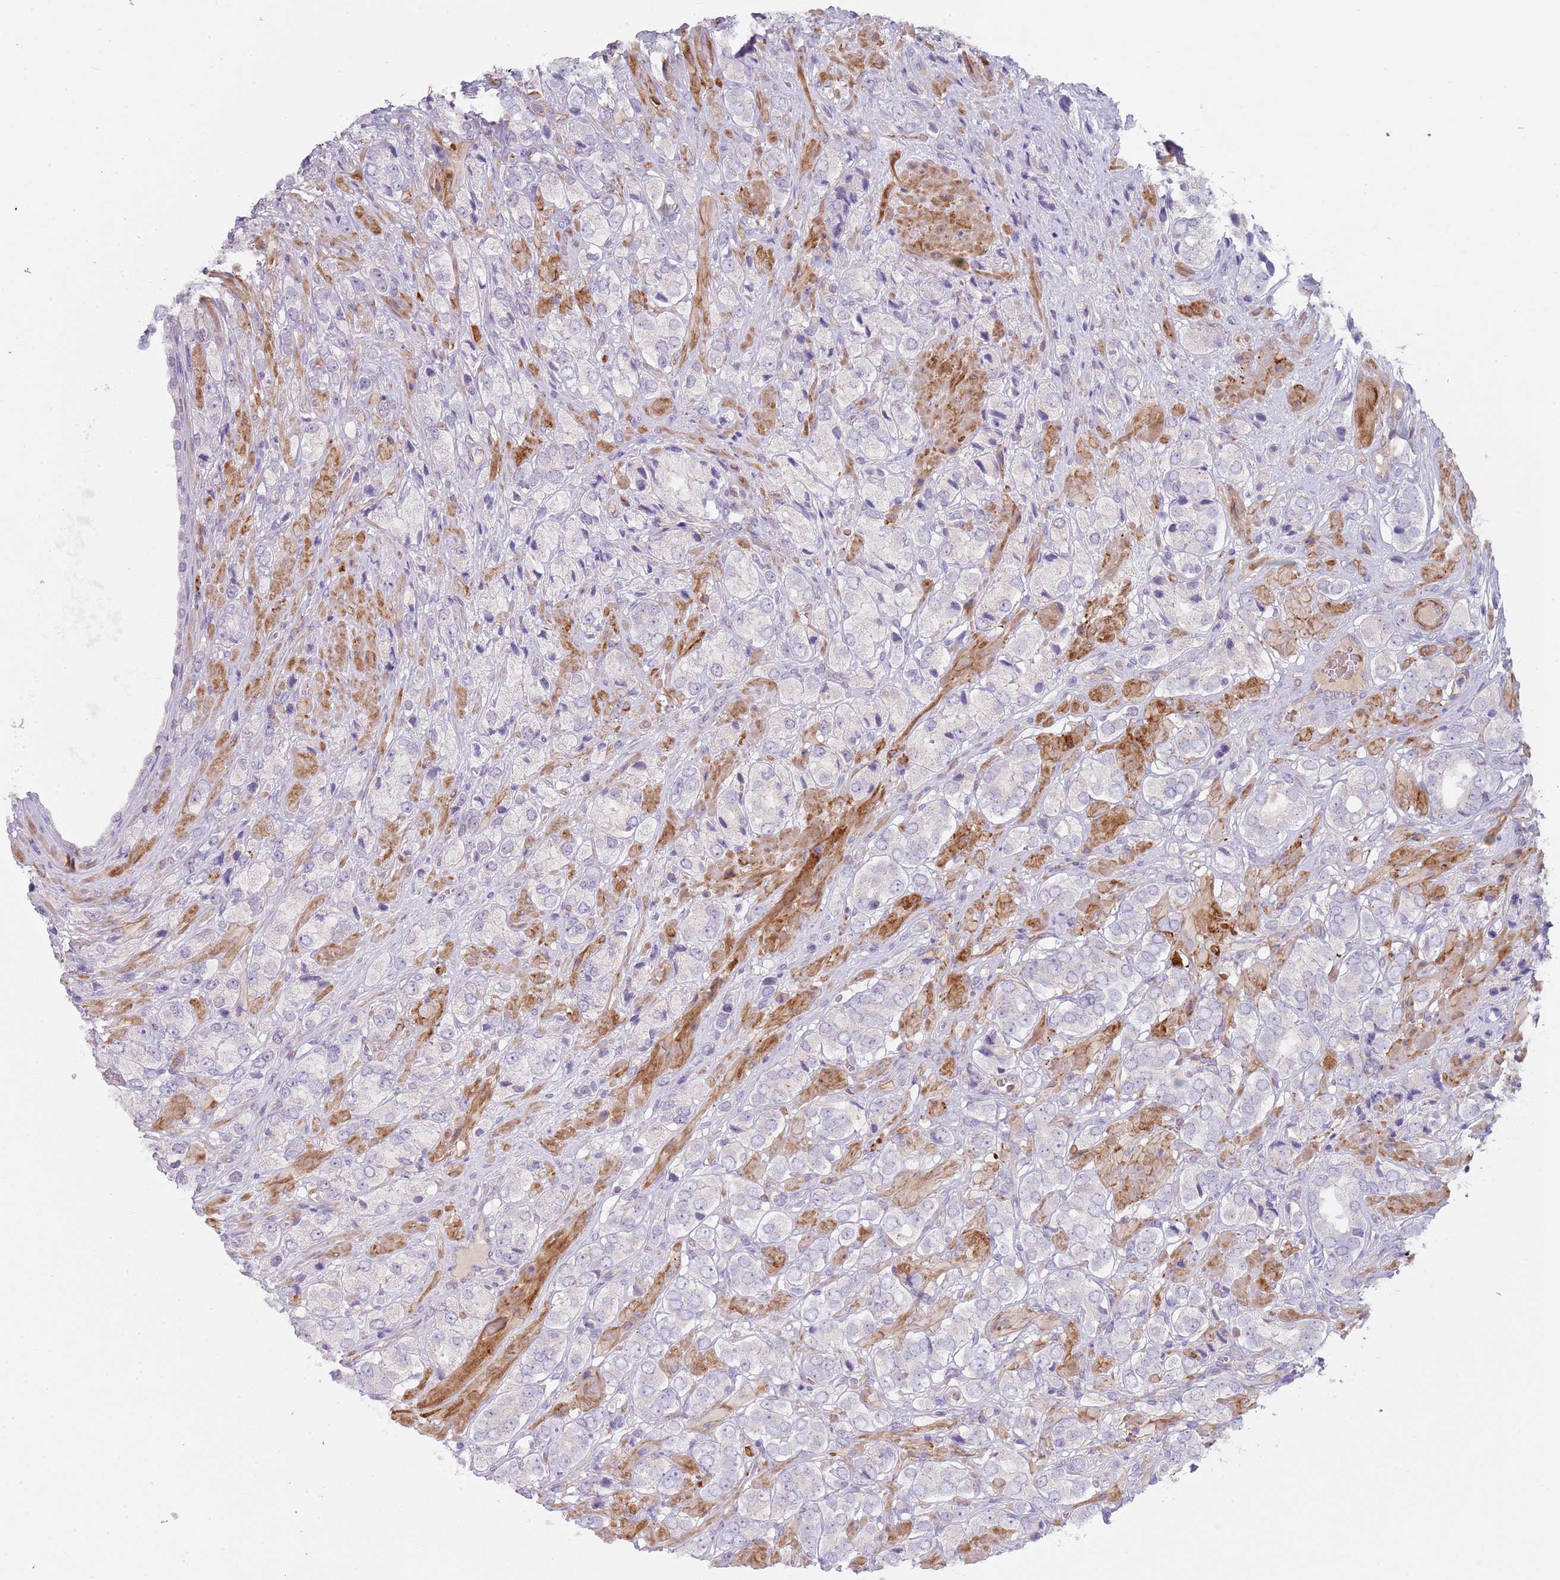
{"staining": {"intensity": "negative", "quantity": "none", "location": "none"}, "tissue": "prostate cancer", "cell_type": "Tumor cells", "image_type": "cancer", "snomed": [{"axis": "morphology", "description": "Adenocarcinoma, High grade"}, {"axis": "topography", "description": "Prostate and seminal vesicle, NOS"}], "caption": "Tumor cells show no significant positivity in prostate cancer.", "gene": "TINAGL1", "patient": {"sex": "male", "age": 64}}